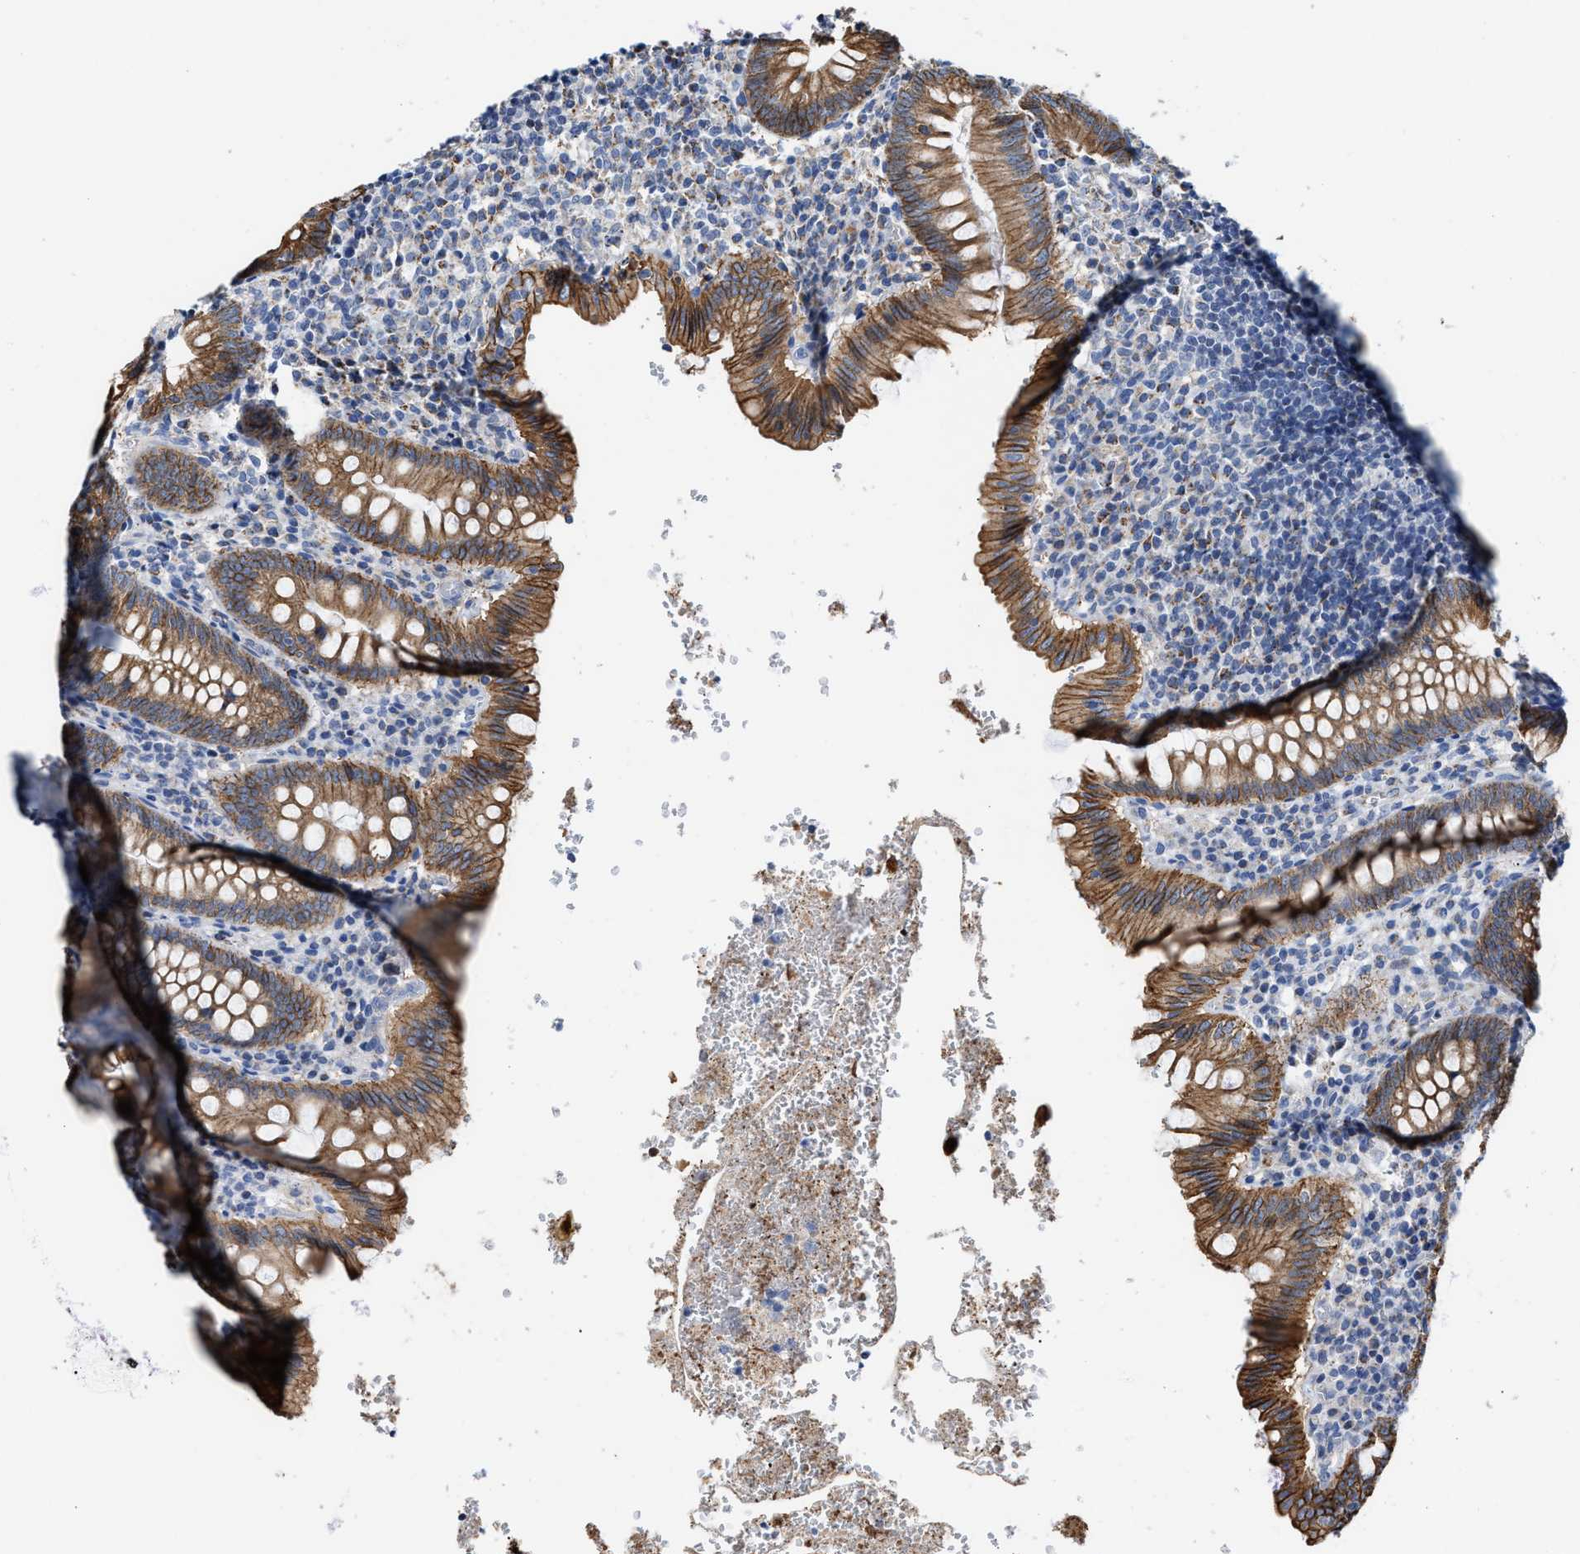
{"staining": {"intensity": "strong", "quantity": ">75%", "location": "cytoplasmic/membranous"}, "tissue": "appendix", "cell_type": "Glandular cells", "image_type": "normal", "snomed": [{"axis": "morphology", "description": "Normal tissue, NOS"}, {"axis": "topography", "description": "Appendix"}], "caption": "Appendix stained with a brown dye displays strong cytoplasmic/membranous positive staining in about >75% of glandular cells.", "gene": "JAG1", "patient": {"sex": "male", "age": 8}}